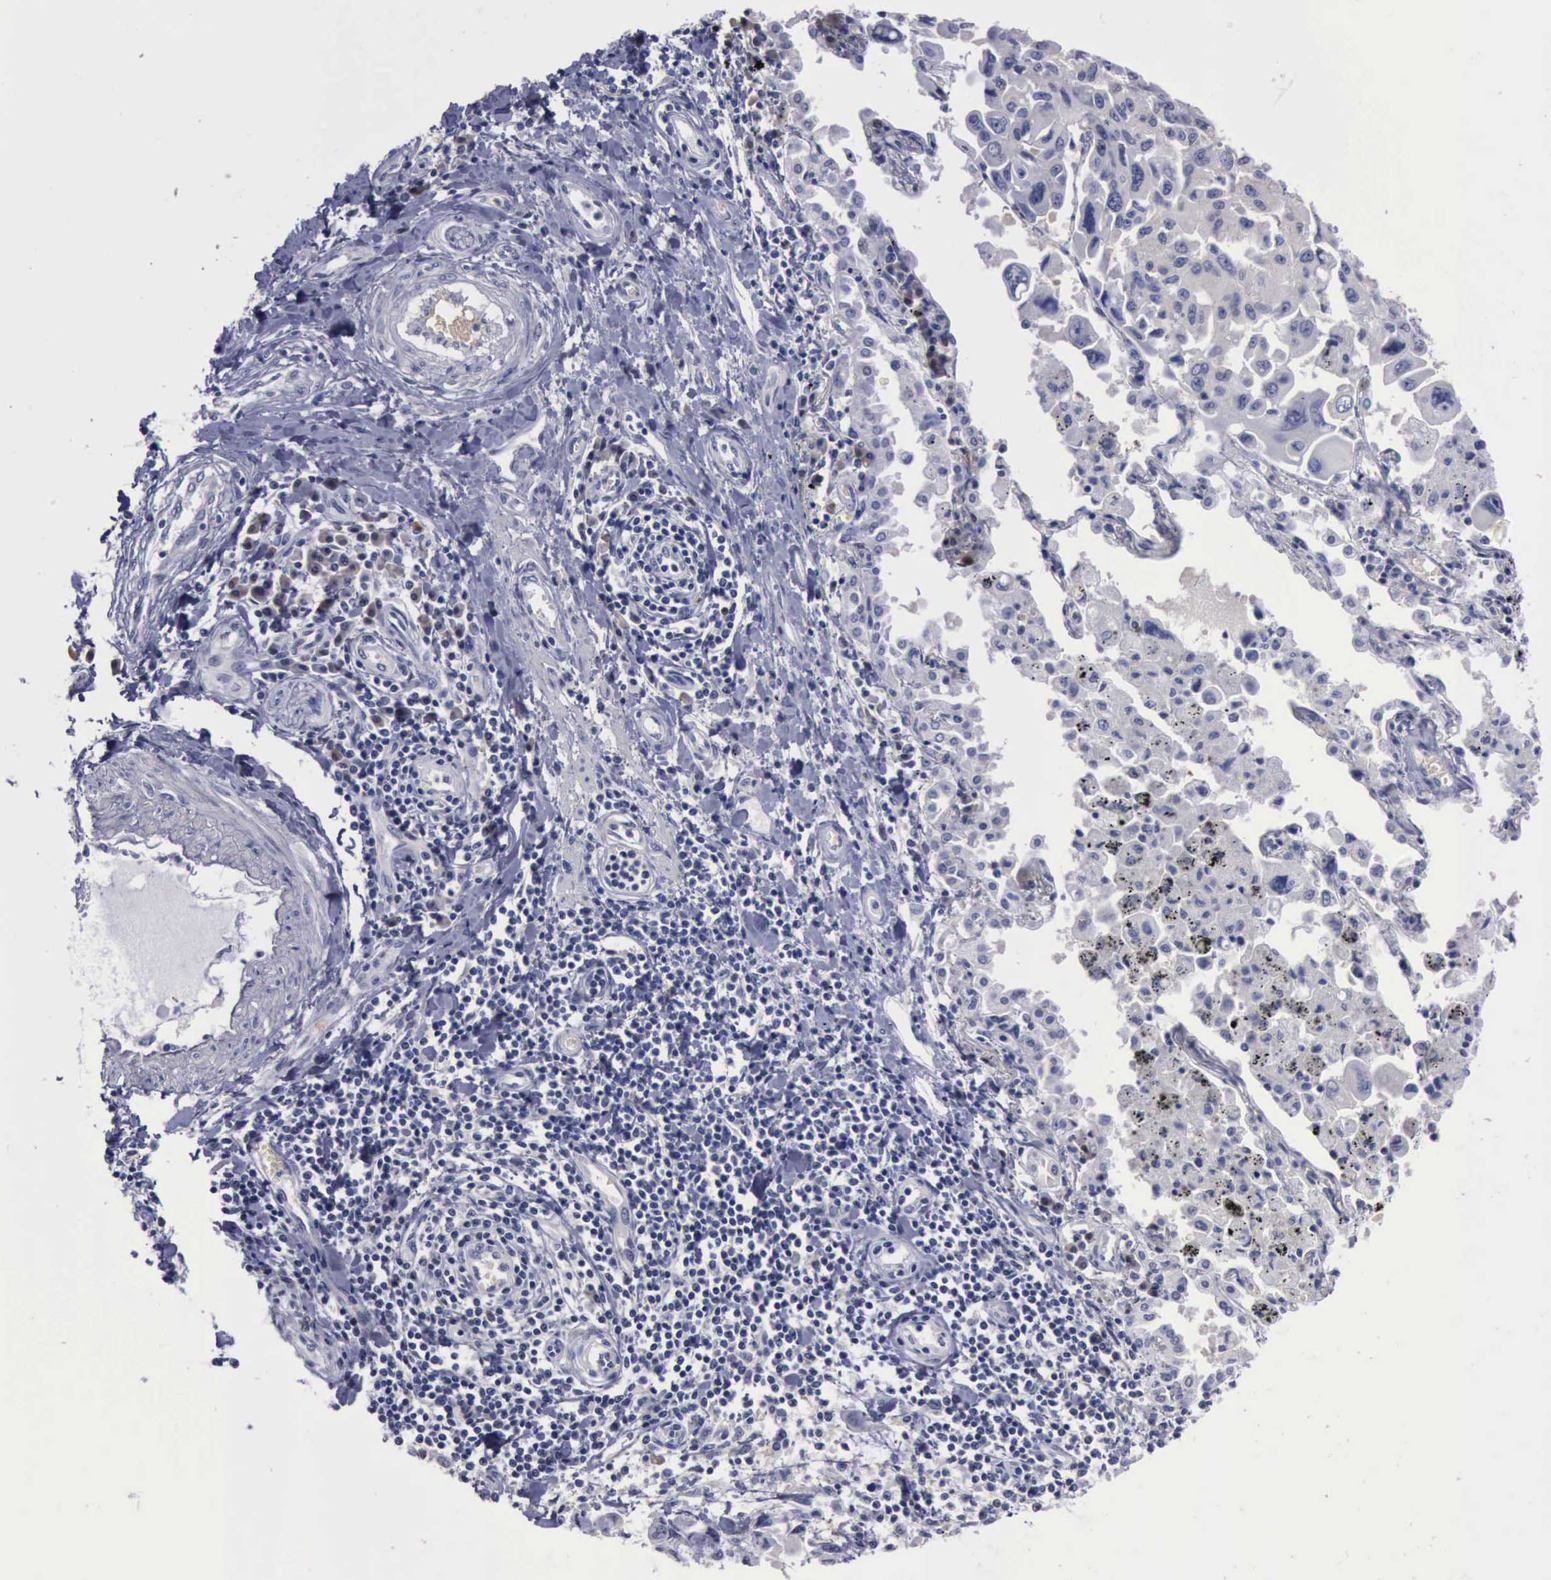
{"staining": {"intensity": "negative", "quantity": "none", "location": "none"}, "tissue": "lung cancer", "cell_type": "Tumor cells", "image_type": "cancer", "snomed": [{"axis": "morphology", "description": "Adenocarcinoma, NOS"}, {"axis": "topography", "description": "Lung"}], "caption": "Tumor cells show no significant protein expression in lung cancer (adenocarcinoma). (Stains: DAB (3,3'-diaminobenzidine) IHC with hematoxylin counter stain, Microscopy: brightfield microscopy at high magnification).", "gene": "CEP128", "patient": {"sex": "male", "age": 64}}